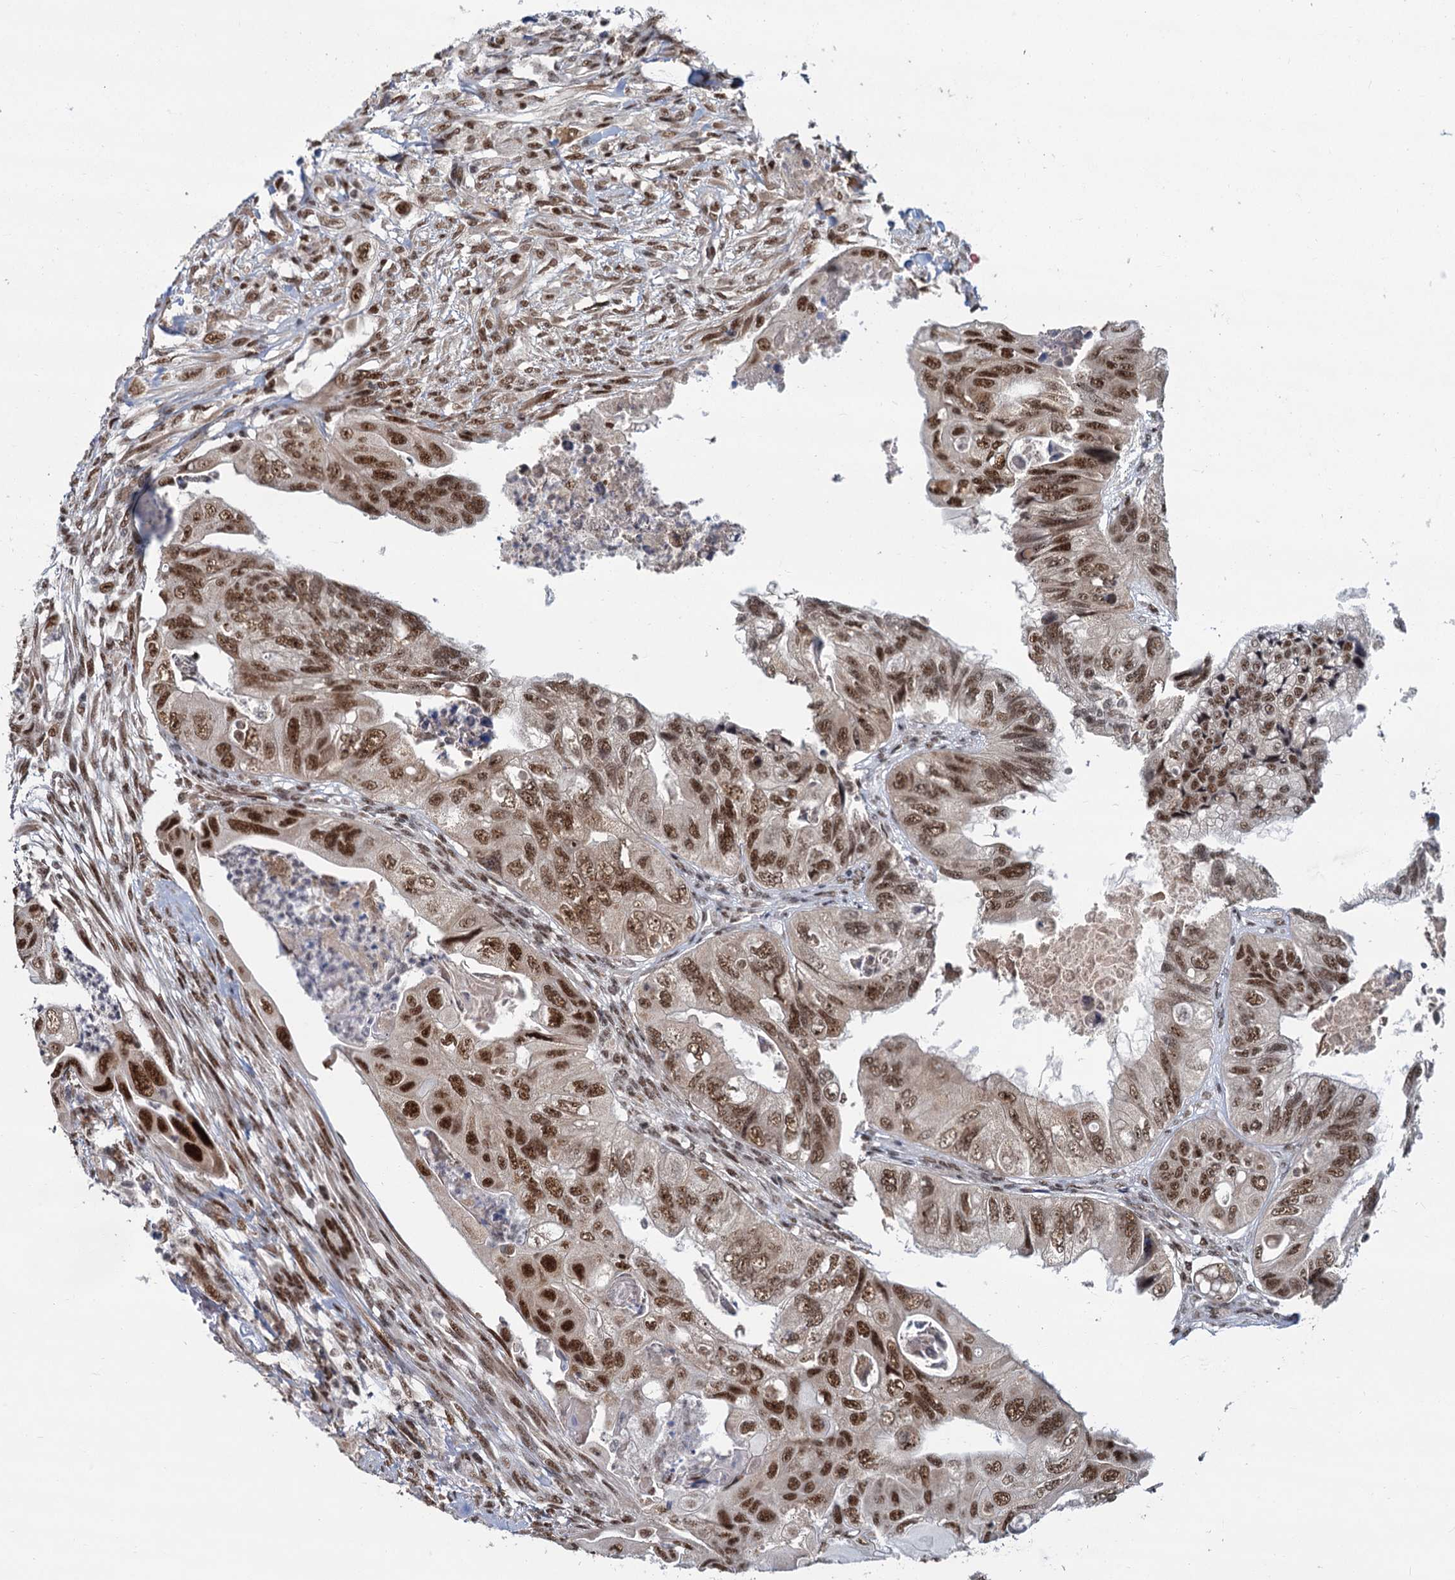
{"staining": {"intensity": "moderate", "quantity": ">75%", "location": "nuclear"}, "tissue": "colorectal cancer", "cell_type": "Tumor cells", "image_type": "cancer", "snomed": [{"axis": "morphology", "description": "Adenocarcinoma, NOS"}, {"axis": "topography", "description": "Rectum"}], "caption": "A medium amount of moderate nuclear expression is appreciated in approximately >75% of tumor cells in colorectal cancer tissue.", "gene": "WBP4", "patient": {"sex": "male", "age": 63}}